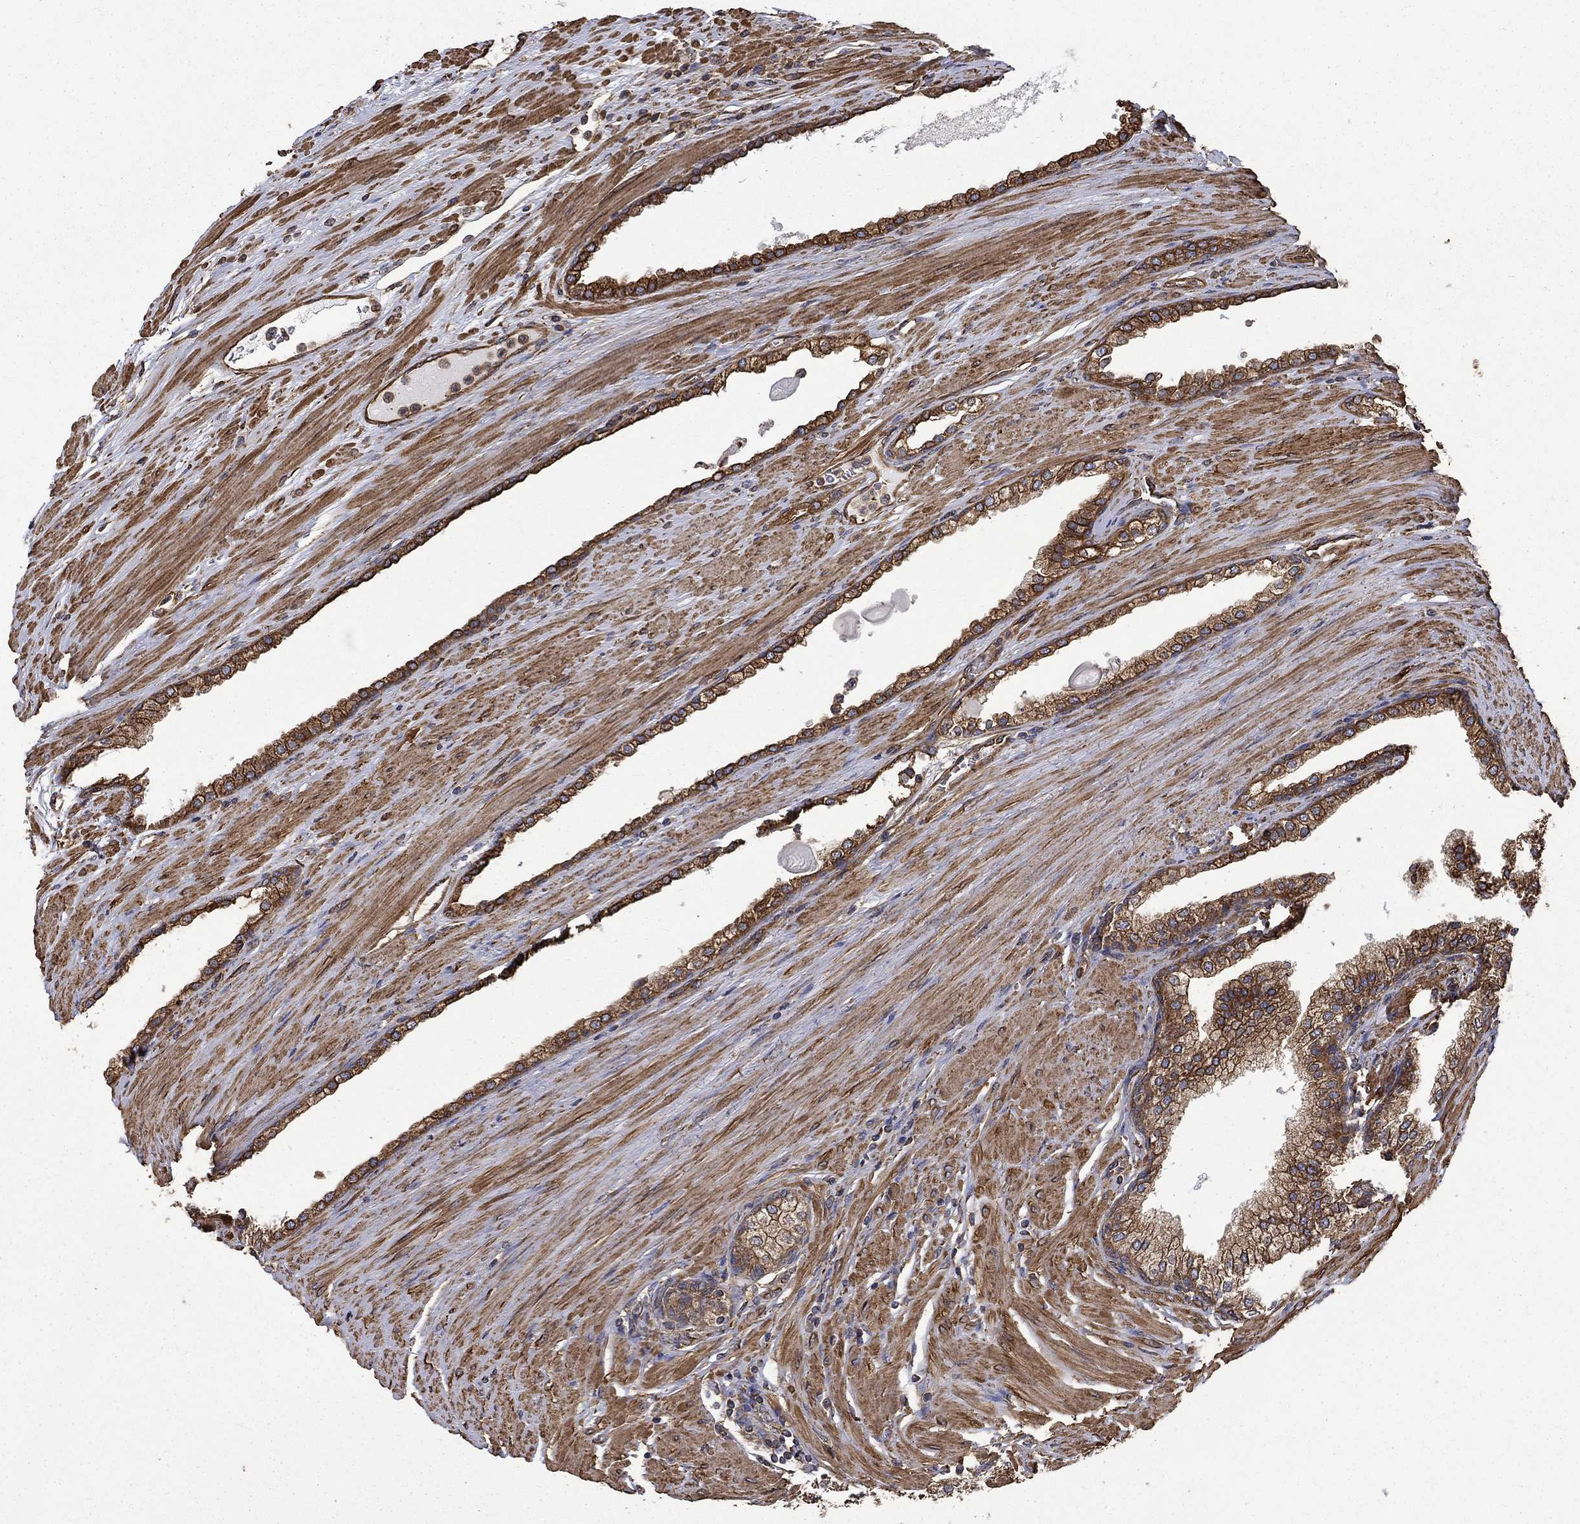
{"staining": {"intensity": "strong", "quantity": ">75%", "location": "cytoplasmic/membranous"}, "tissue": "prostate cancer", "cell_type": "Tumor cells", "image_type": "cancer", "snomed": [{"axis": "morphology", "description": "Adenocarcinoma, NOS"}, {"axis": "topography", "description": "Prostate"}], "caption": "Strong cytoplasmic/membranous expression for a protein is seen in about >75% of tumor cells of adenocarcinoma (prostate) using immunohistochemistry.", "gene": "CUTC", "patient": {"sex": "male", "age": 67}}